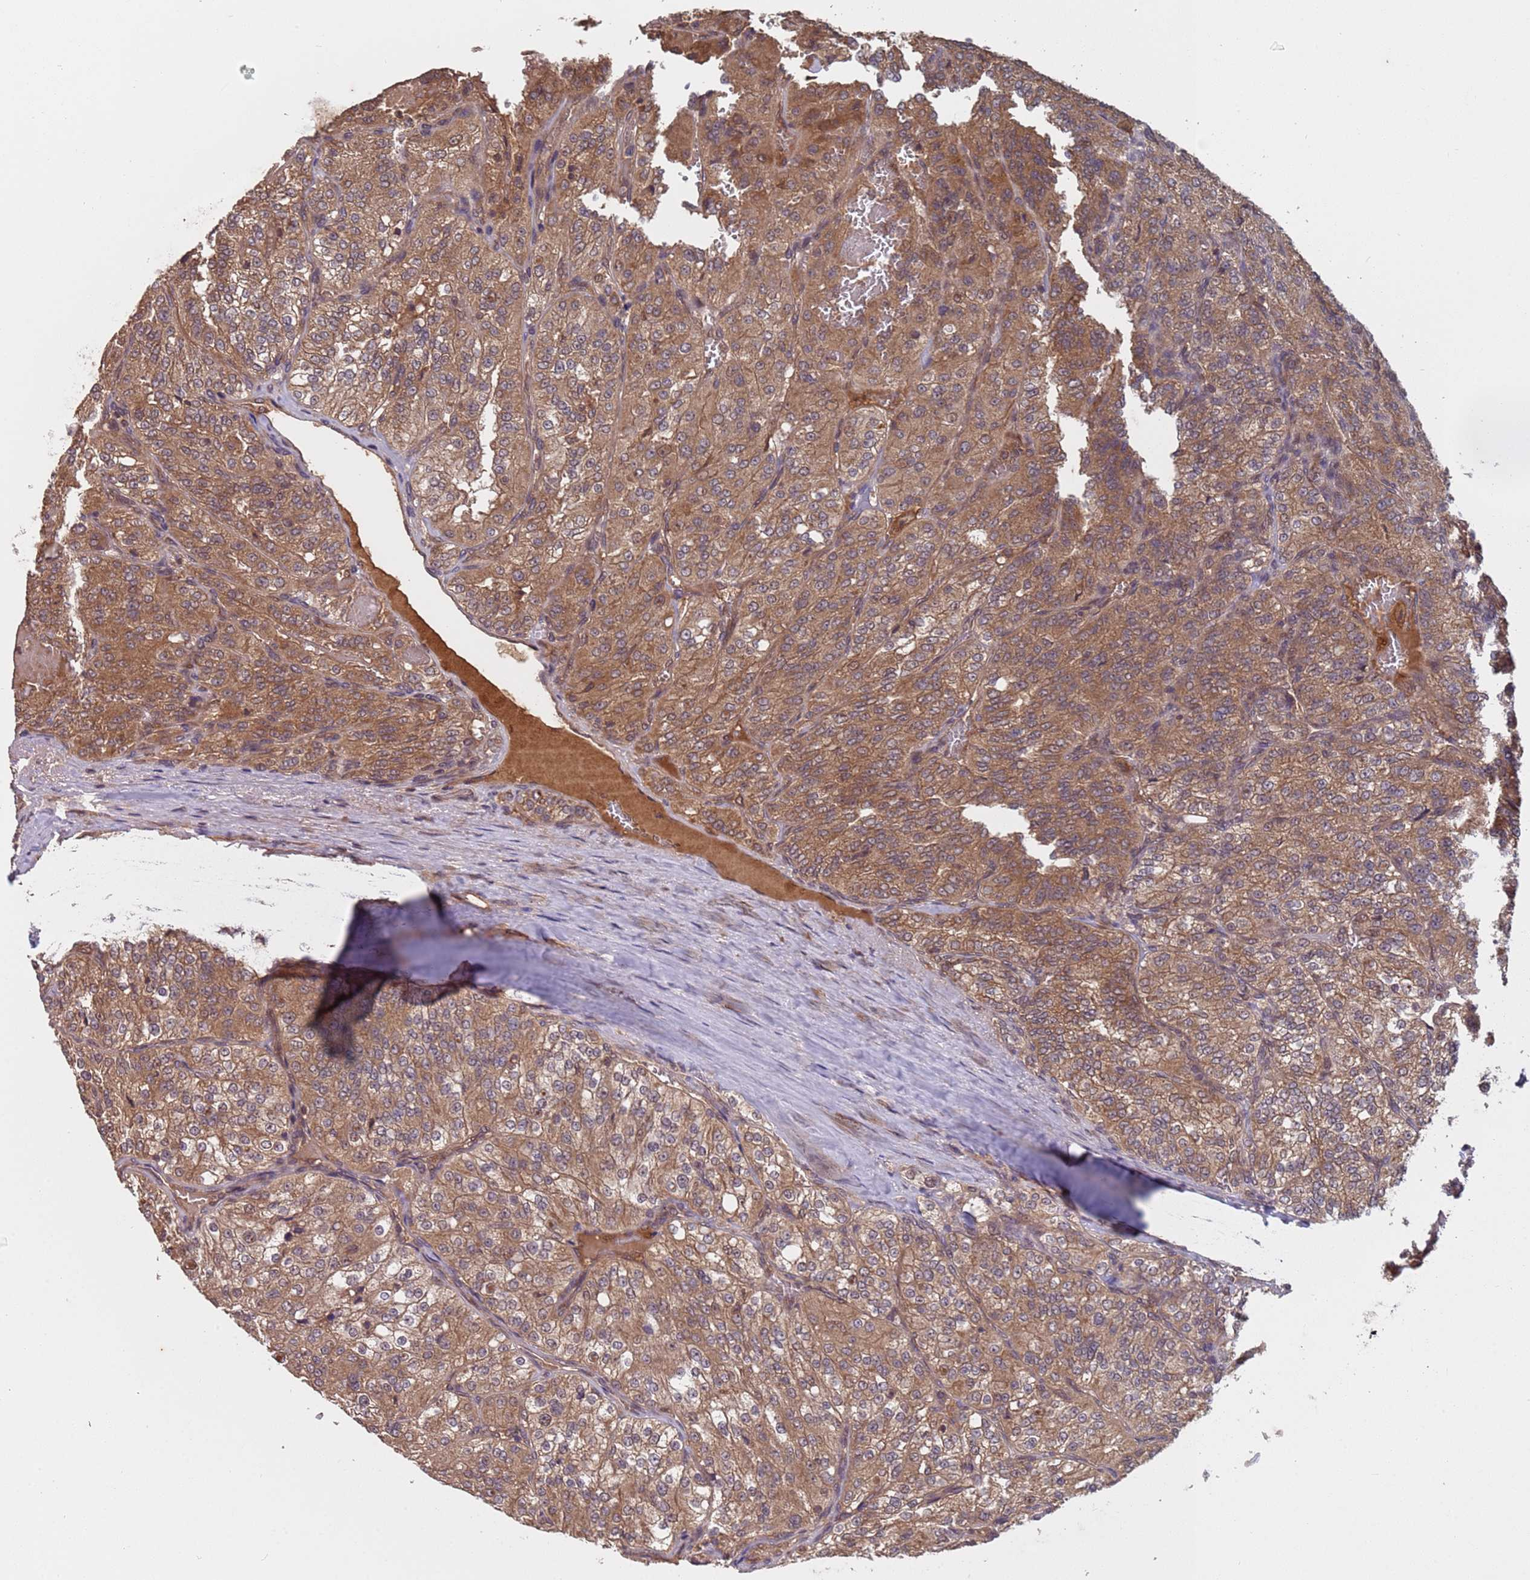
{"staining": {"intensity": "moderate", "quantity": ">75%", "location": "cytoplasmic/membranous,nuclear"}, "tissue": "renal cancer", "cell_type": "Tumor cells", "image_type": "cancer", "snomed": [{"axis": "morphology", "description": "Adenocarcinoma, NOS"}, {"axis": "topography", "description": "Kidney"}], "caption": "Tumor cells display moderate cytoplasmic/membranous and nuclear positivity in approximately >75% of cells in renal cancer (adenocarcinoma).", "gene": "ERI1", "patient": {"sex": "female", "age": 63}}